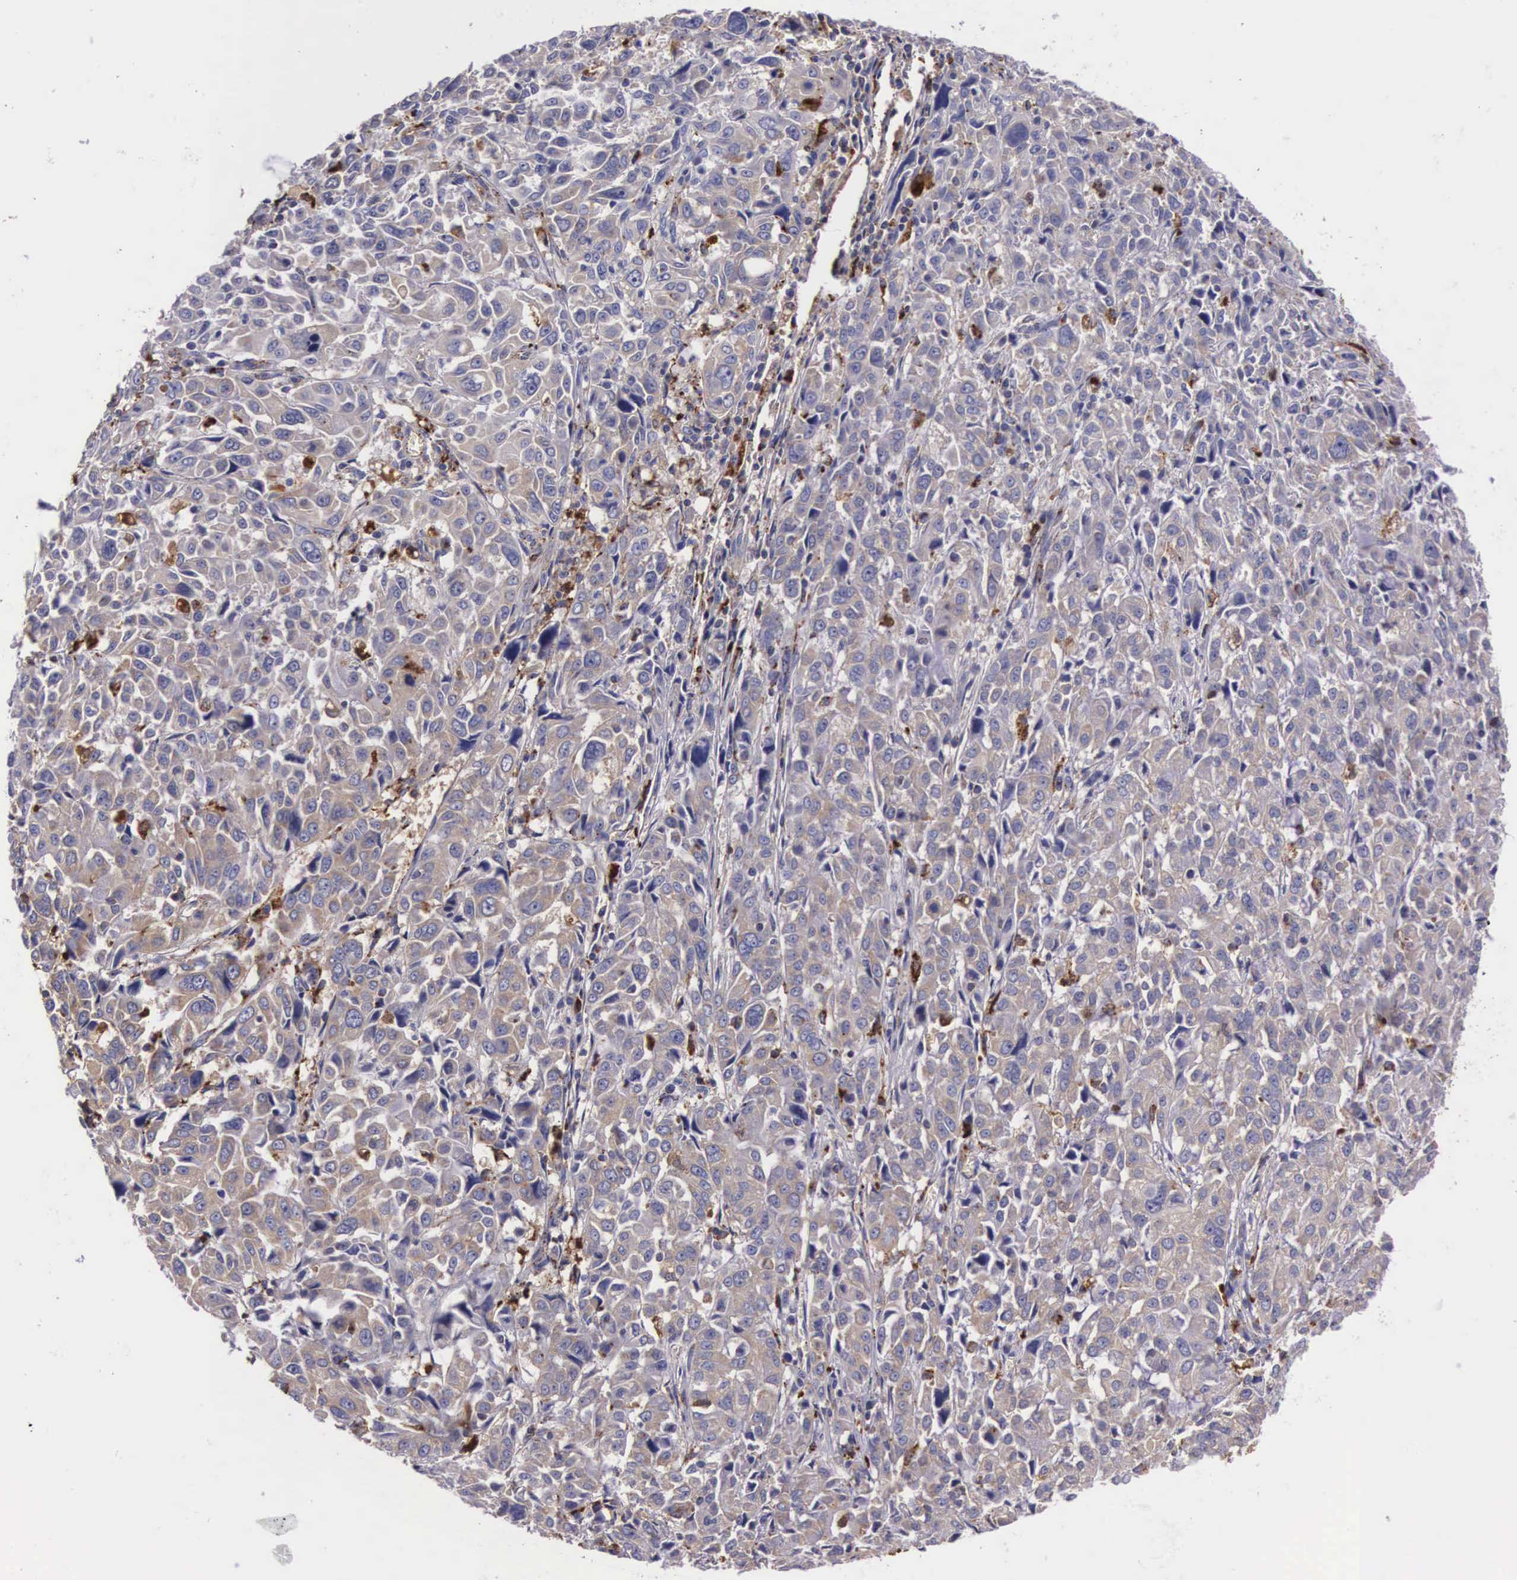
{"staining": {"intensity": "weak", "quantity": "<25%", "location": "cytoplasmic/membranous"}, "tissue": "pancreatic cancer", "cell_type": "Tumor cells", "image_type": "cancer", "snomed": [{"axis": "morphology", "description": "Adenocarcinoma, NOS"}, {"axis": "topography", "description": "Pancreas"}], "caption": "Protein analysis of adenocarcinoma (pancreatic) displays no significant expression in tumor cells.", "gene": "NAGA", "patient": {"sex": "female", "age": 52}}